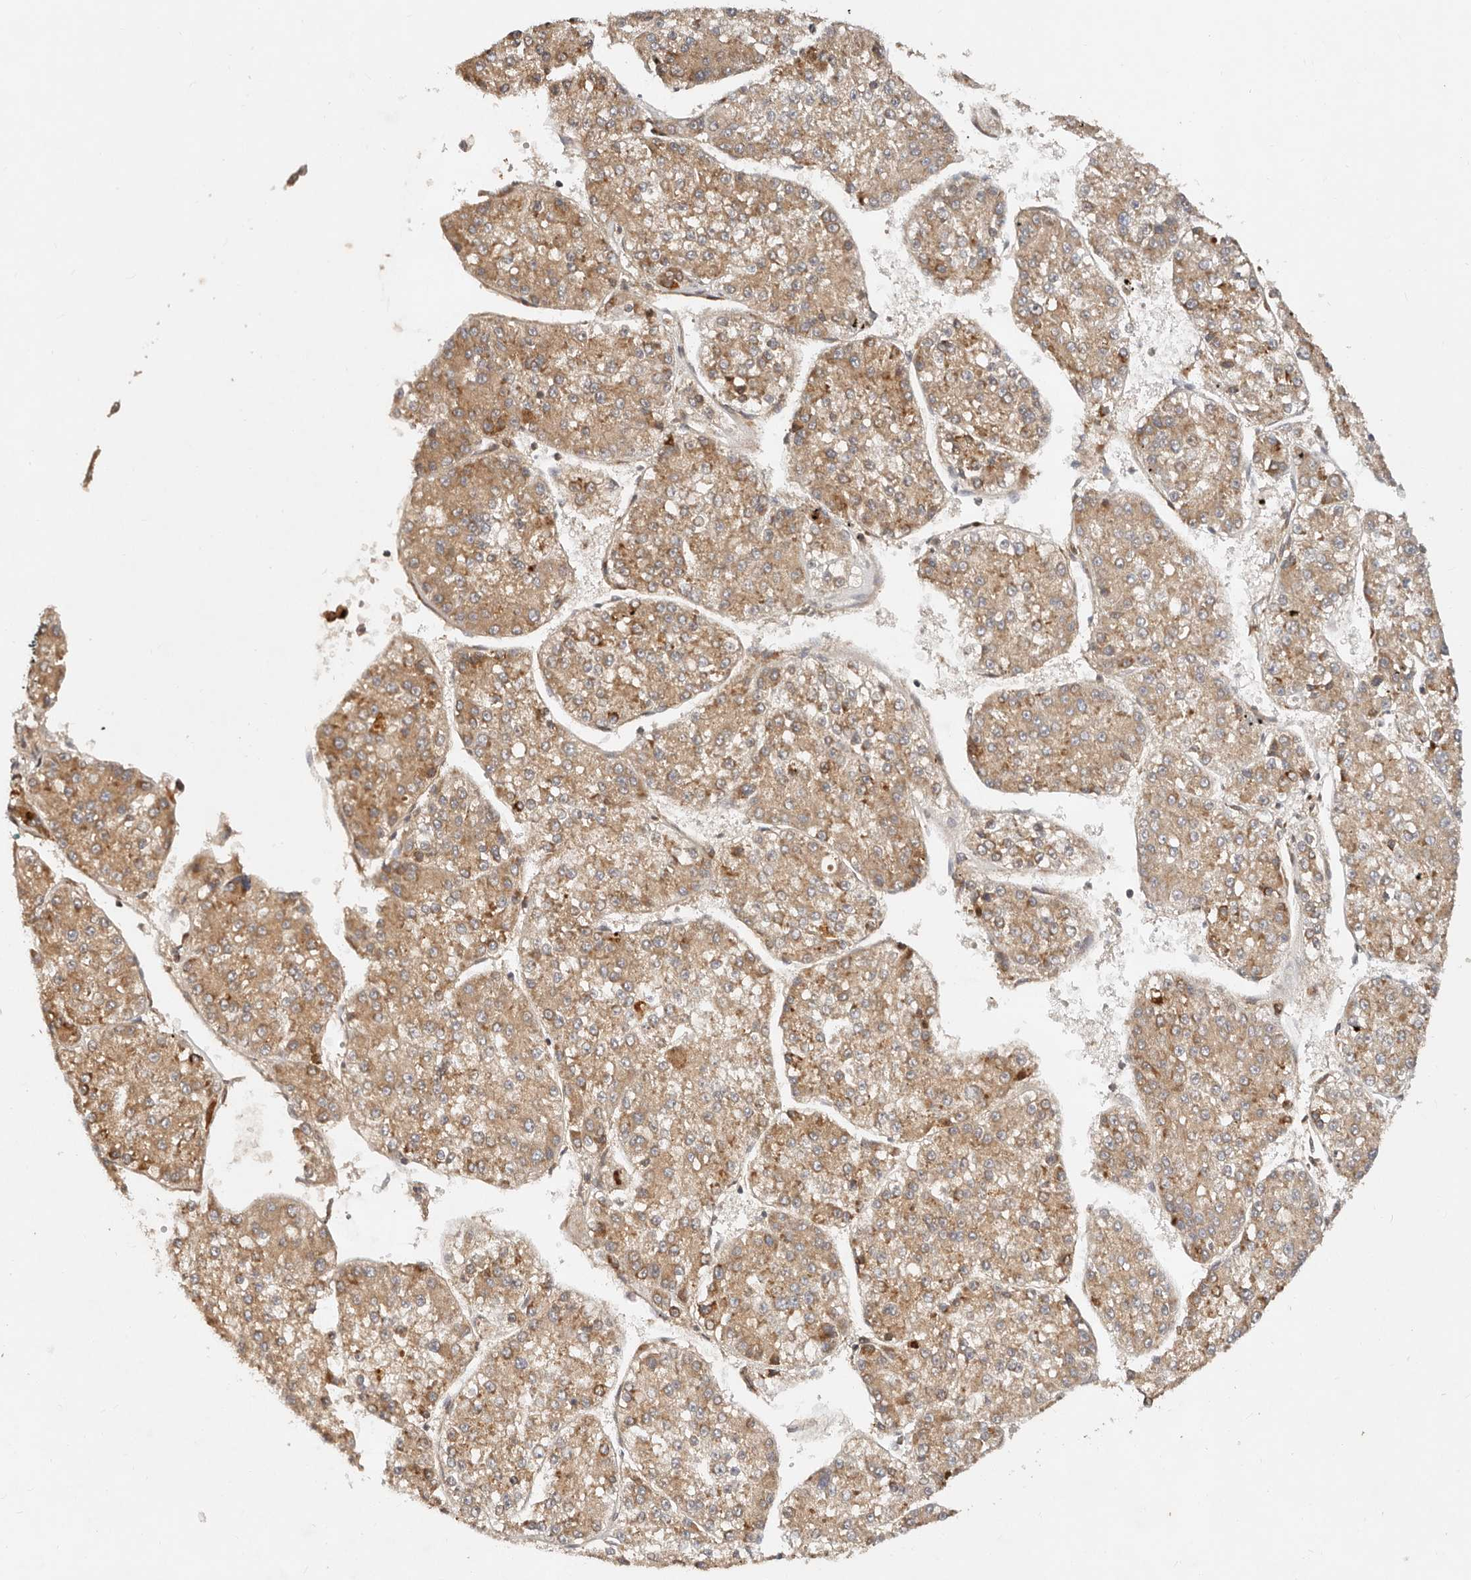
{"staining": {"intensity": "moderate", "quantity": ">75%", "location": "cytoplasmic/membranous"}, "tissue": "liver cancer", "cell_type": "Tumor cells", "image_type": "cancer", "snomed": [{"axis": "morphology", "description": "Carcinoma, Hepatocellular, NOS"}, {"axis": "topography", "description": "Liver"}], "caption": "Hepatocellular carcinoma (liver) stained with a brown dye shows moderate cytoplasmic/membranous positive staining in about >75% of tumor cells.", "gene": "DENND11", "patient": {"sex": "female", "age": 73}}